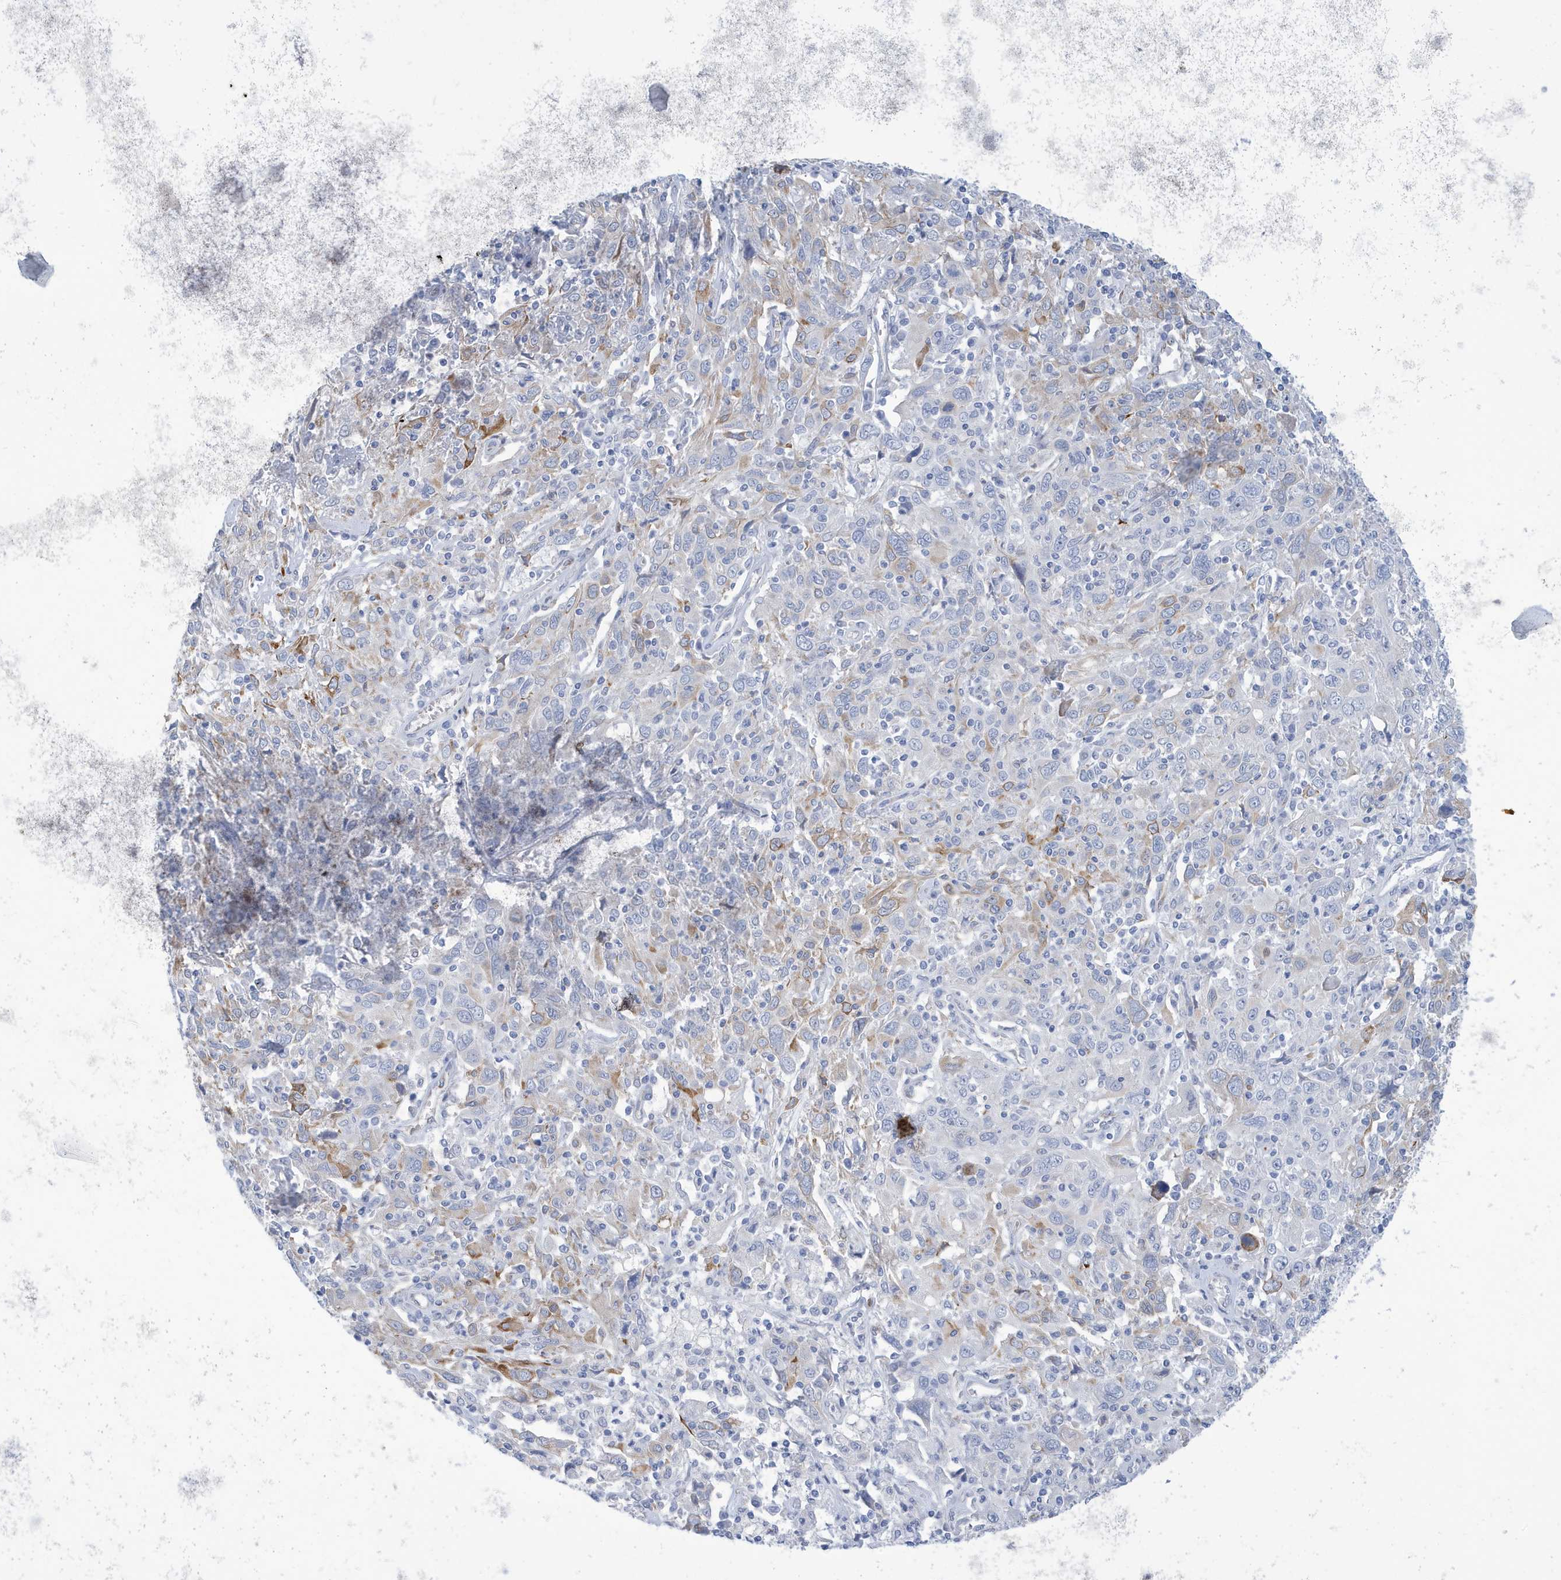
{"staining": {"intensity": "moderate", "quantity": "<25%", "location": "cytoplasmic/membranous"}, "tissue": "cervical cancer", "cell_type": "Tumor cells", "image_type": "cancer", "snomed": [{"axis": "morphology", "description": "Squamous cell carcinoma, NOS"}, {"axis": "topography", "description": "Cervix"}], "caption": "A photomicrograph of cervical cancer (squamous cell carcinoma) stained for a protein shows moderate cytoplasmic/membranous brown staining in tumor cells.", "gene": "SEMA3F", "patient": {"sex": "female", "age": 46}}